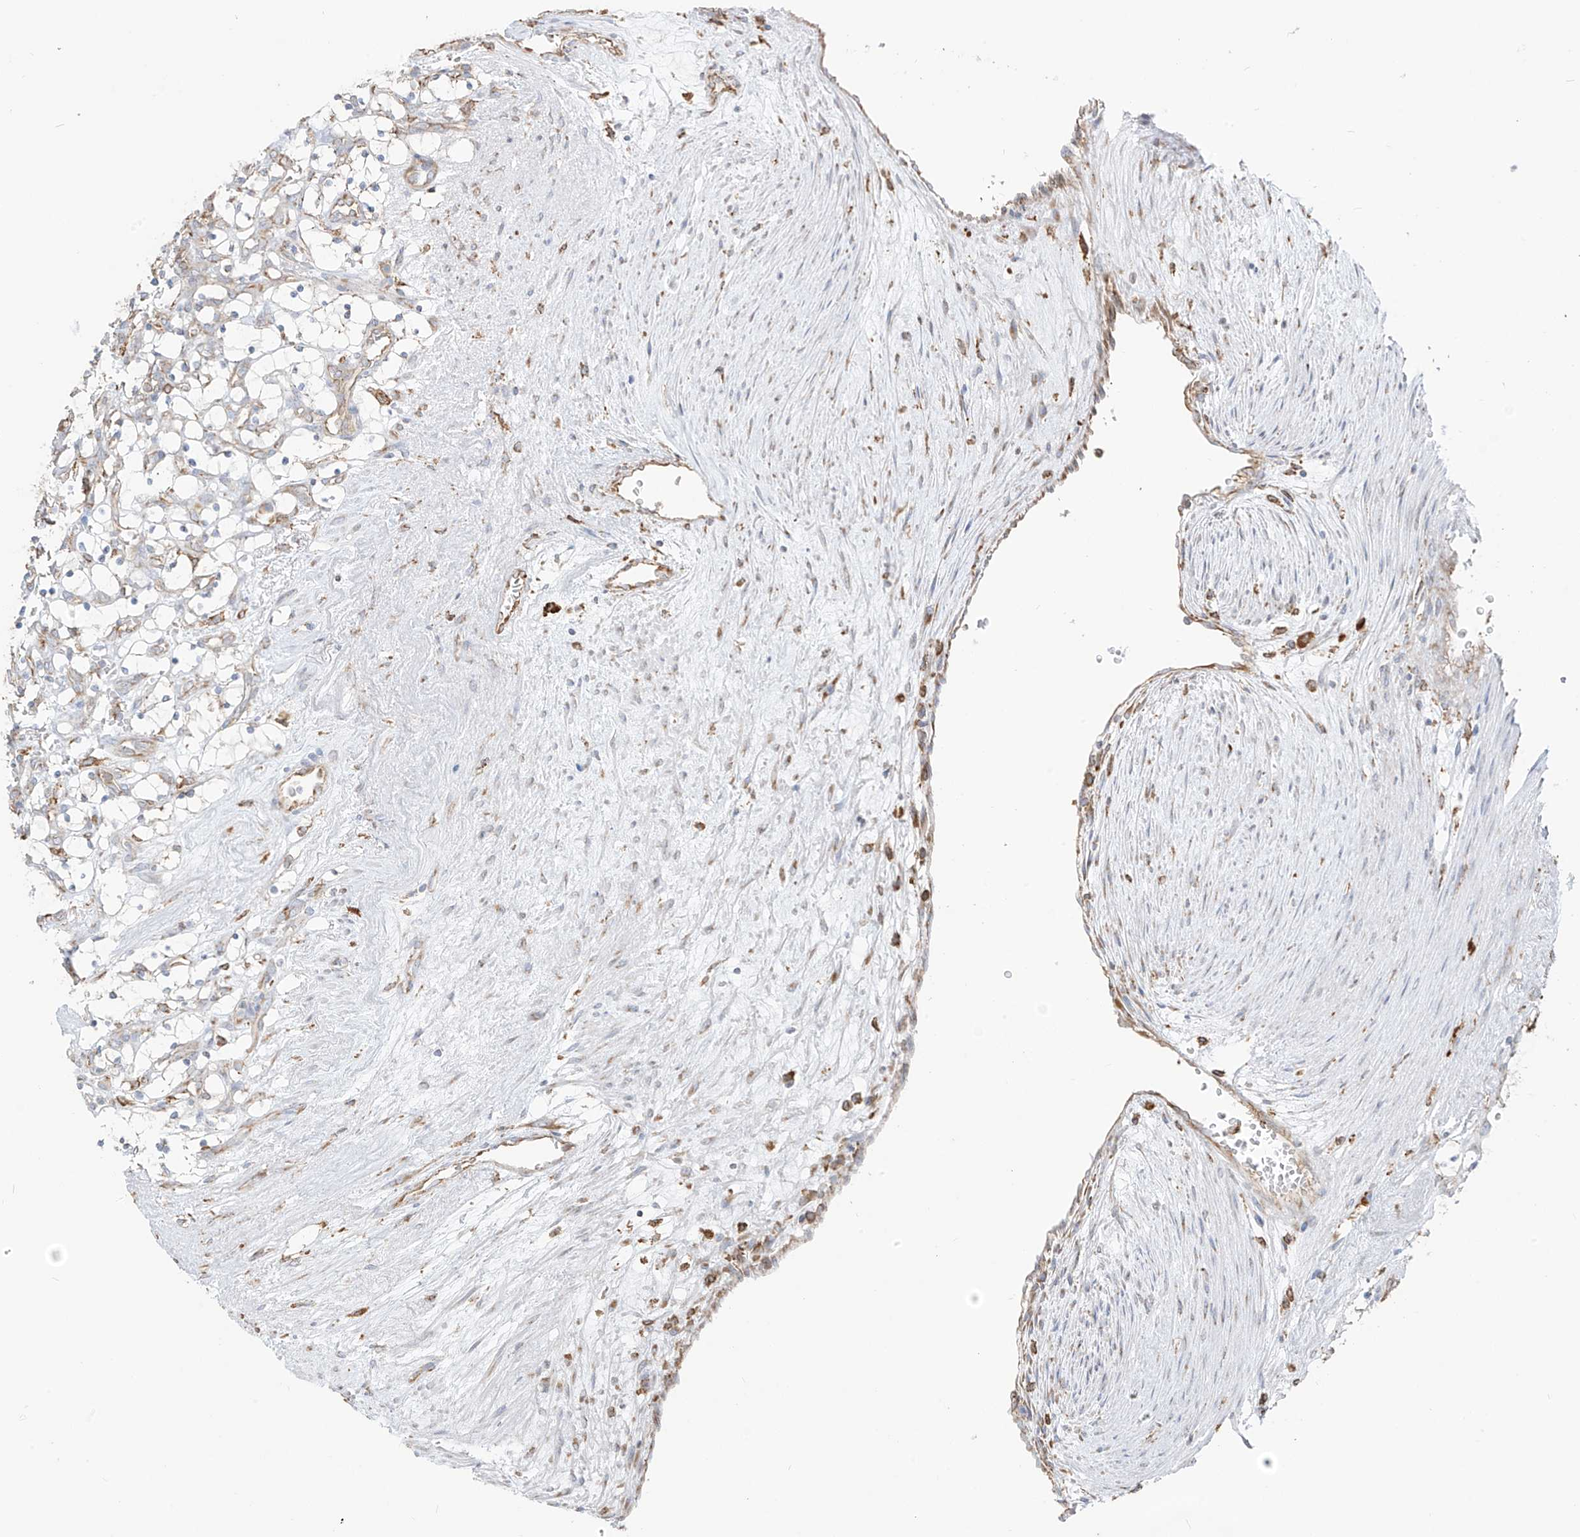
{"staining": {"intensity": "negative", "quantity": "none", "location": "none"}, "tissue": "renal cancer", "cell_type": "Tumor cells", "image_type": "cancer", "snomed": [{"axis": "morphology", "description": "Adenocarcinoma, NOS"}, {"axis": "topography", "description": "Kidney"}], "caption": "Tumor cells show no significant protein expression in renal cancer (adenocarcinoma).", "gene": "PDIA6", "patient": {"sex": "female", "age": 69}}